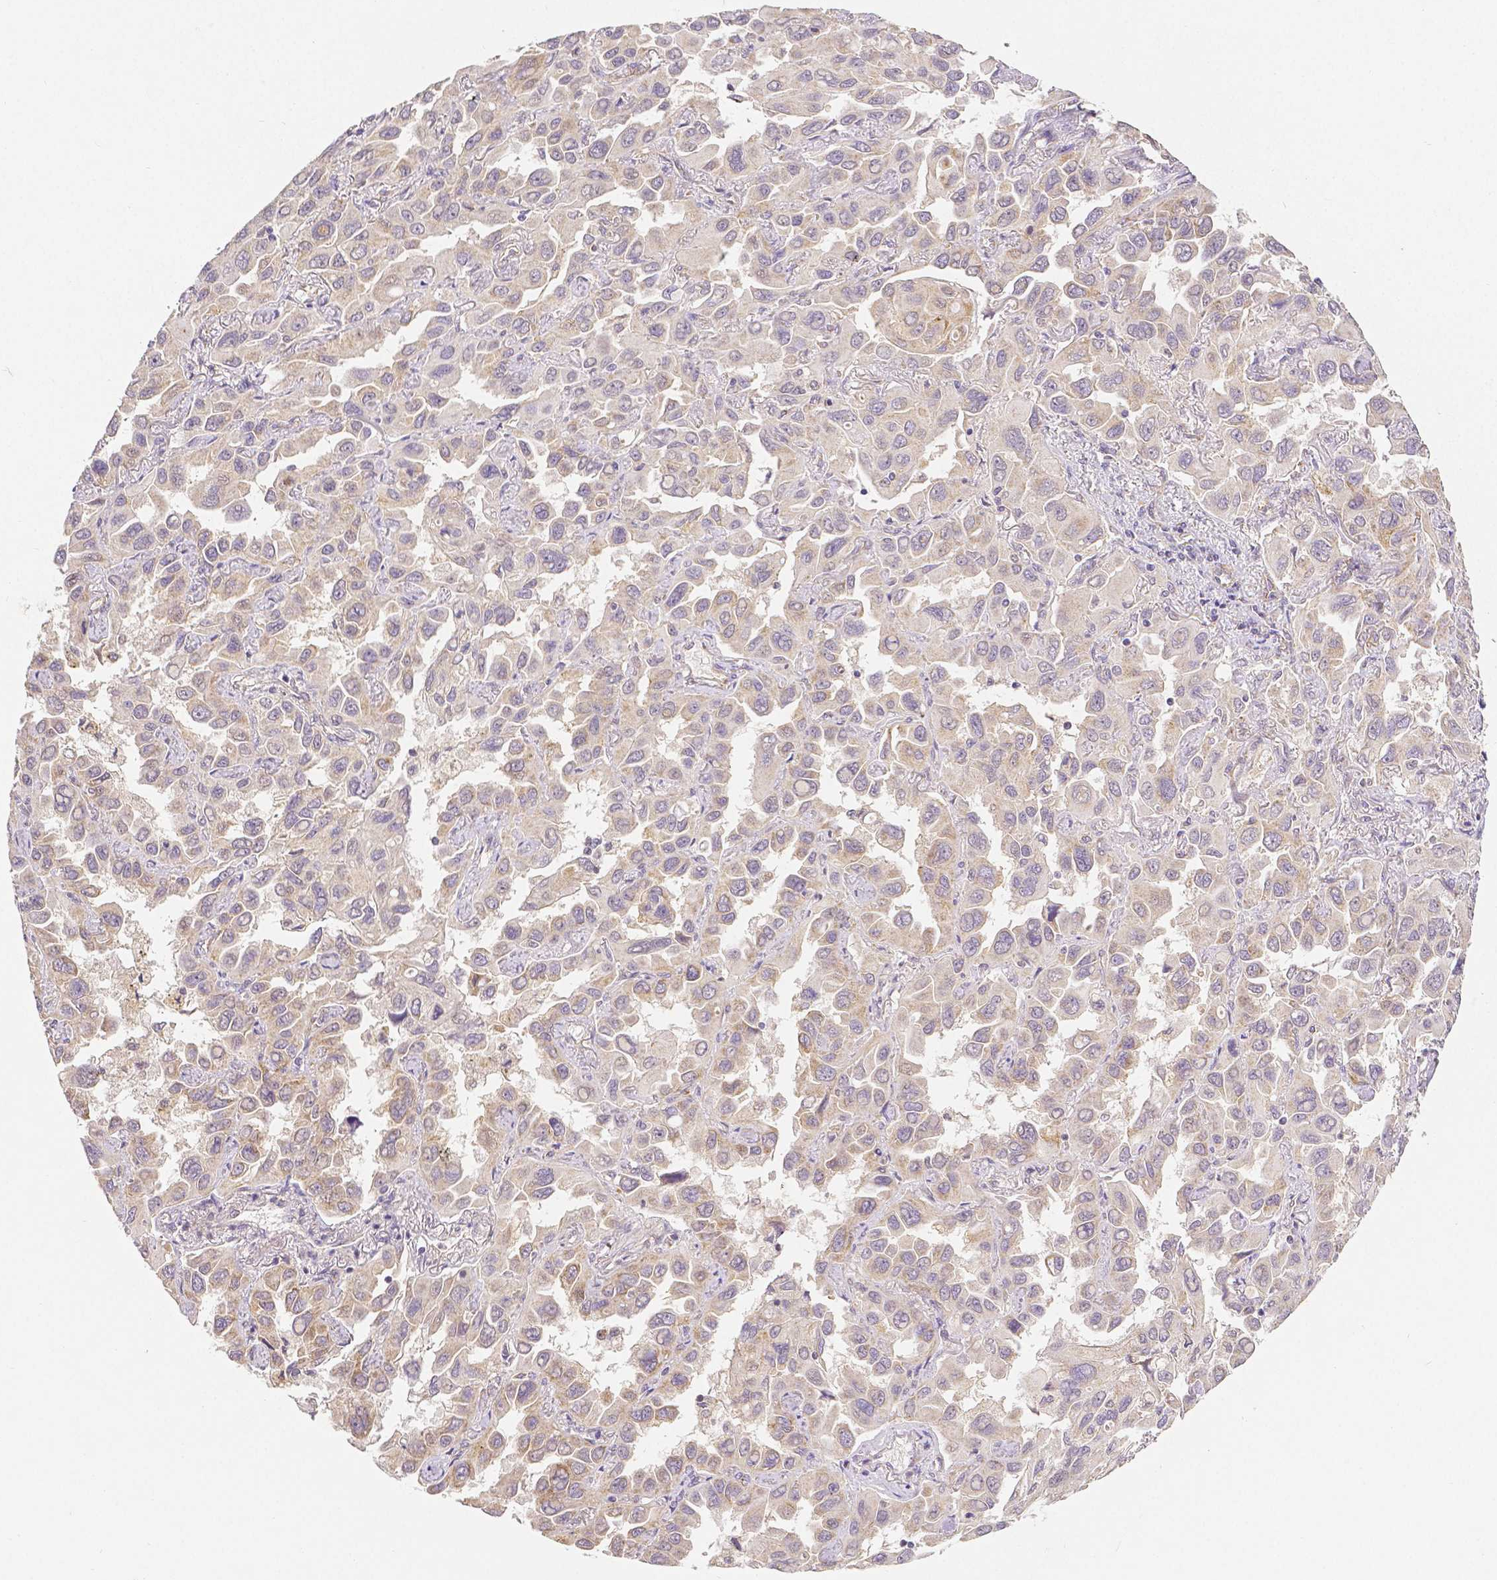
{"staining": {"intensity": "moderate", "quantity": "<25%", "location": "cytoplasmic/membranous"}, "tissue": "lung cancer", "cell_type": "Tumor cells", "image_type": "cancer", "snomed": [{"axis": "morphology", "description": "Adenocarcinoma, NOS"}, {"axis": "topography", "description": "Lung"}], "caption": "Immunohistochemistry (IHC) (DAB (3,3'-diaminobenzidine)) staining of human adenocarcinoma (lung) reveals moderate cytoplasmic/membranous protein expression in approximately <25% of tumor cells. Nuclei are stained in blue.", "gene": "RHOT1", "patient": {"sex": "male", "age": 64}}